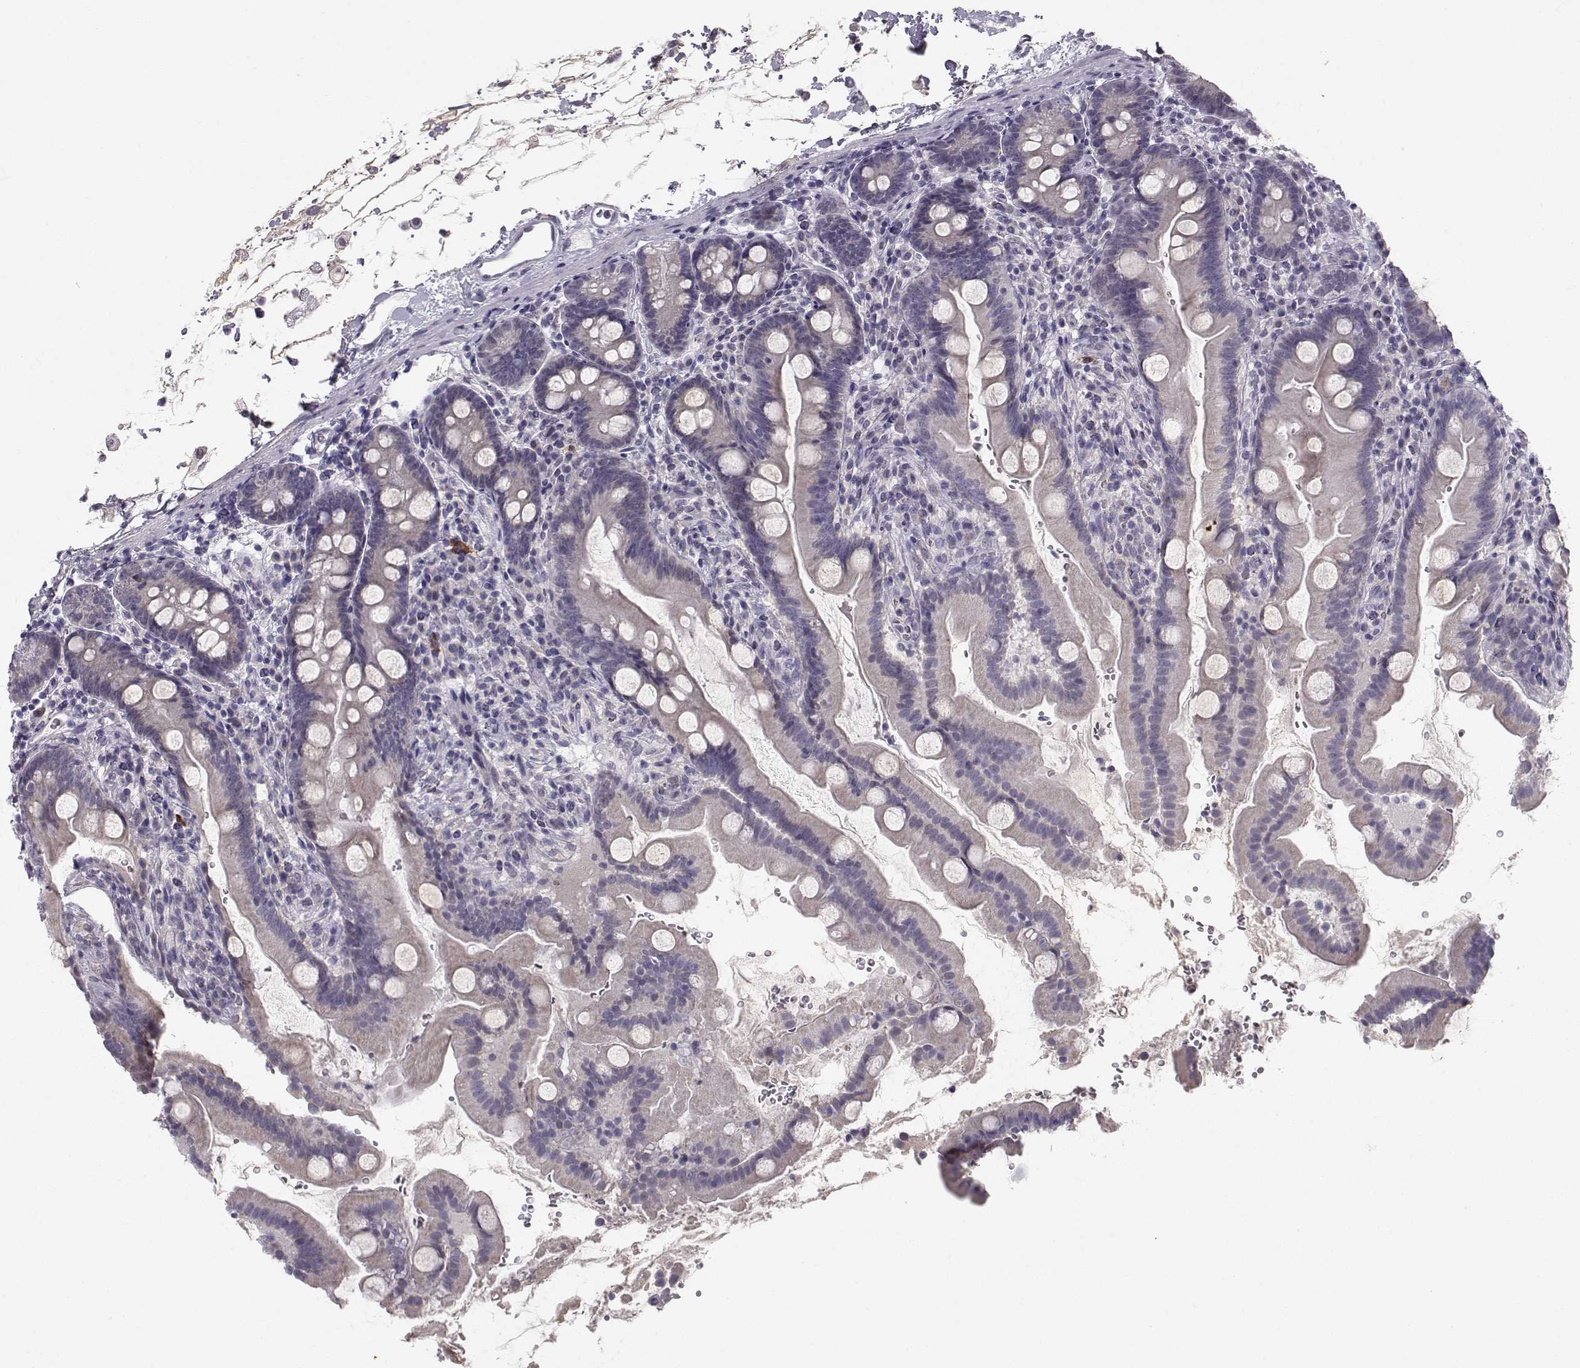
{"staining": {"intensity": "negative", "quantity": "none", "location": "none"}, "tissue": "small intestine", "cell_type": "Glandular cells", "image_type": "normal", "snomed": [{"axis": "morphology", "description": "Normal tissue, NOS"}, {"axis": "topography", "description": "Small intestine"}], "caption": "This is an IHC image of unremarkable human small intestine. There is no staining in glandular cells.", "gene": "ZNF185", "patient": {"sex": "female", "age": 44}}